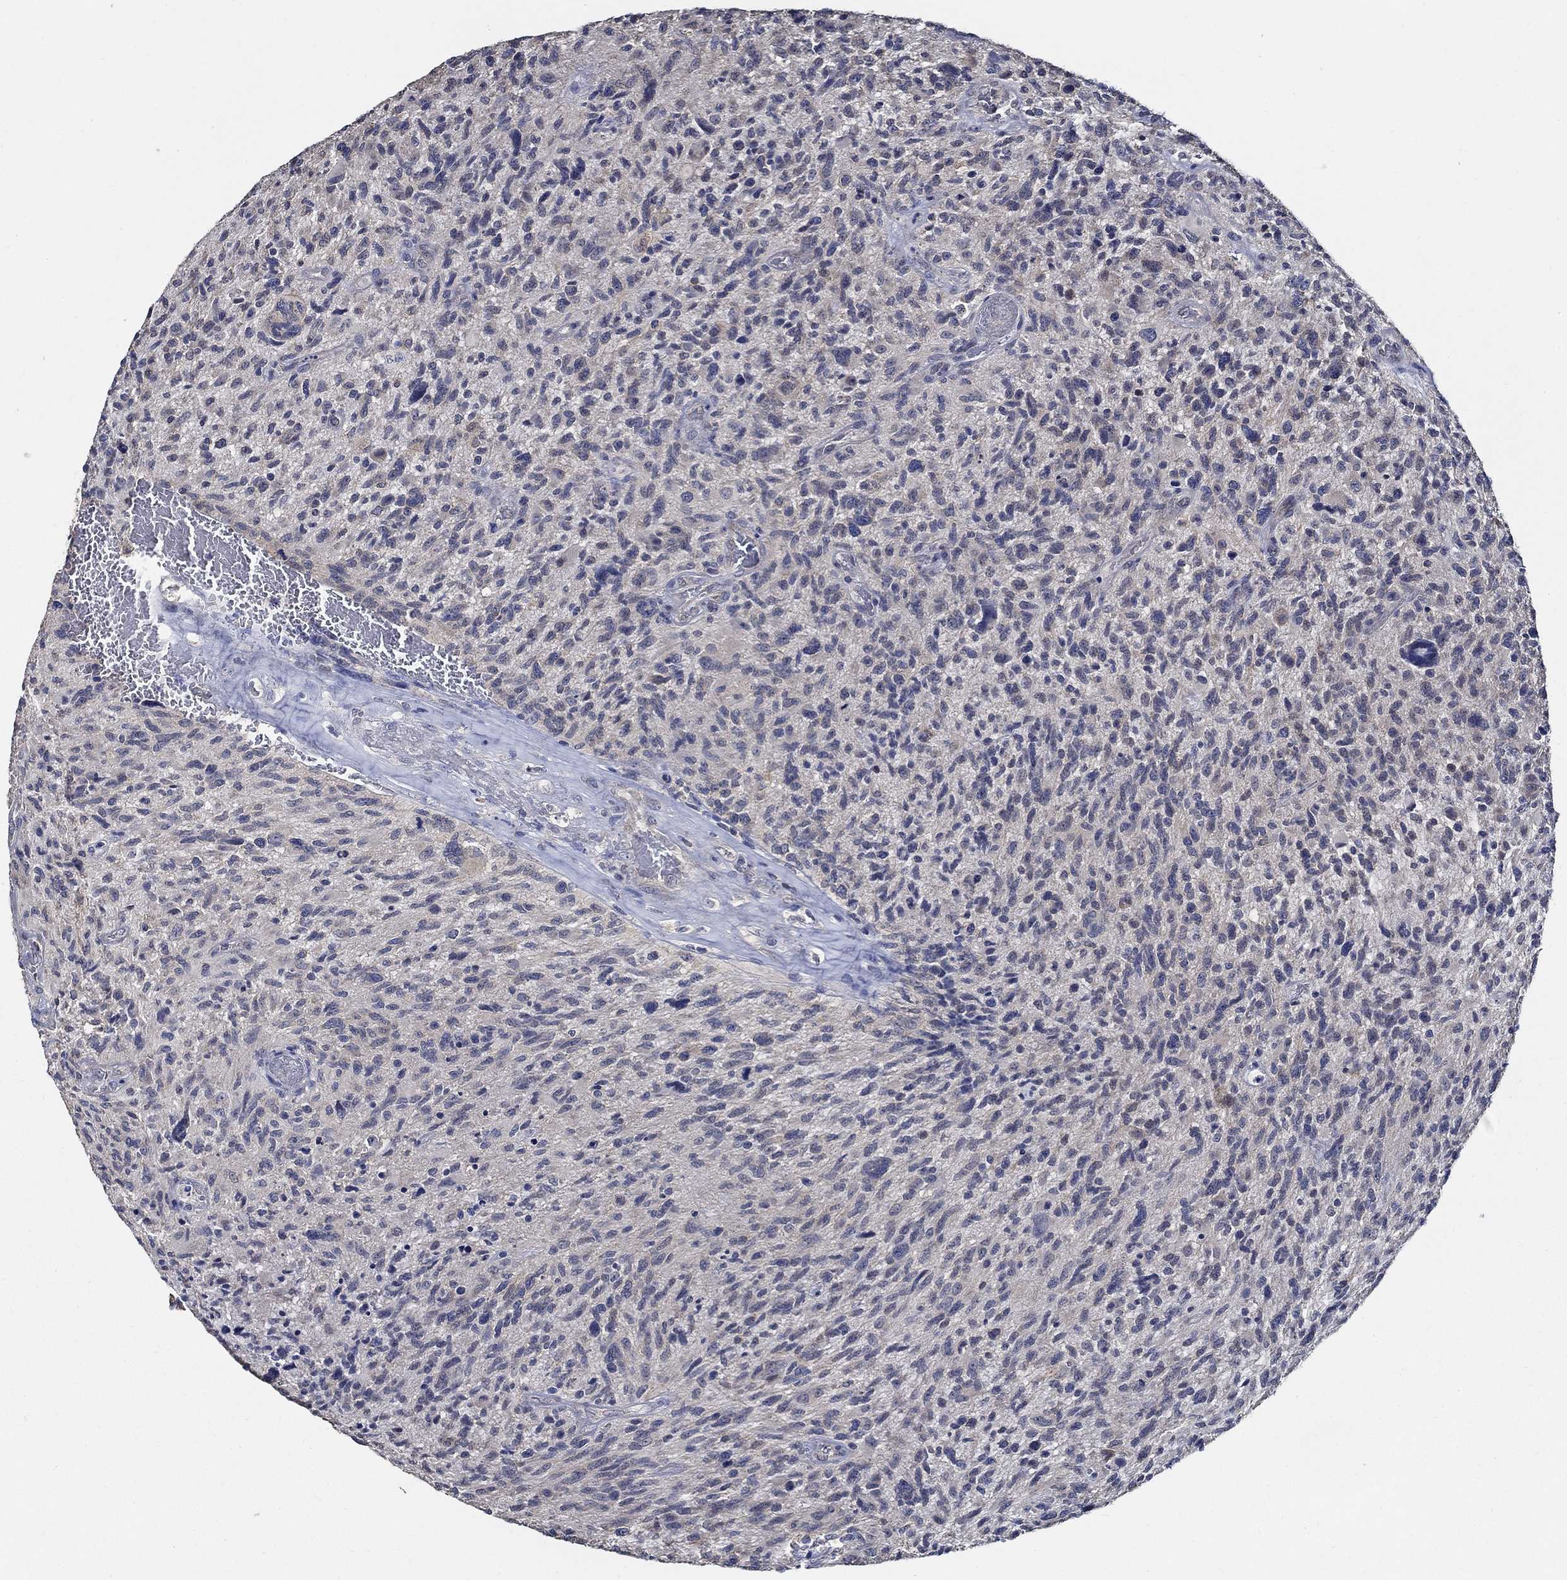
{"staining": {"intensity": "negative", "quantity": "none", "location": "none"}, "tissue": "glioma", "cell_type": "Tumor cells", "image_type": "cancer", "snomed": [{"axis": "morphology", "description": "Glioma, malignant, NOS"}, {"axis": "morphology", "description": "Glioma, malignant, High grade"}, {"axis": "topography", "description": "Brain"}], "caption": "The IHC photomicrograph has no significant expression in tumor cells of malignant glioma (high-grade) tissue. Nuclei are stained in blue.", "gene": "WDR53", "patient": {"sex": "female", "age": 71}}